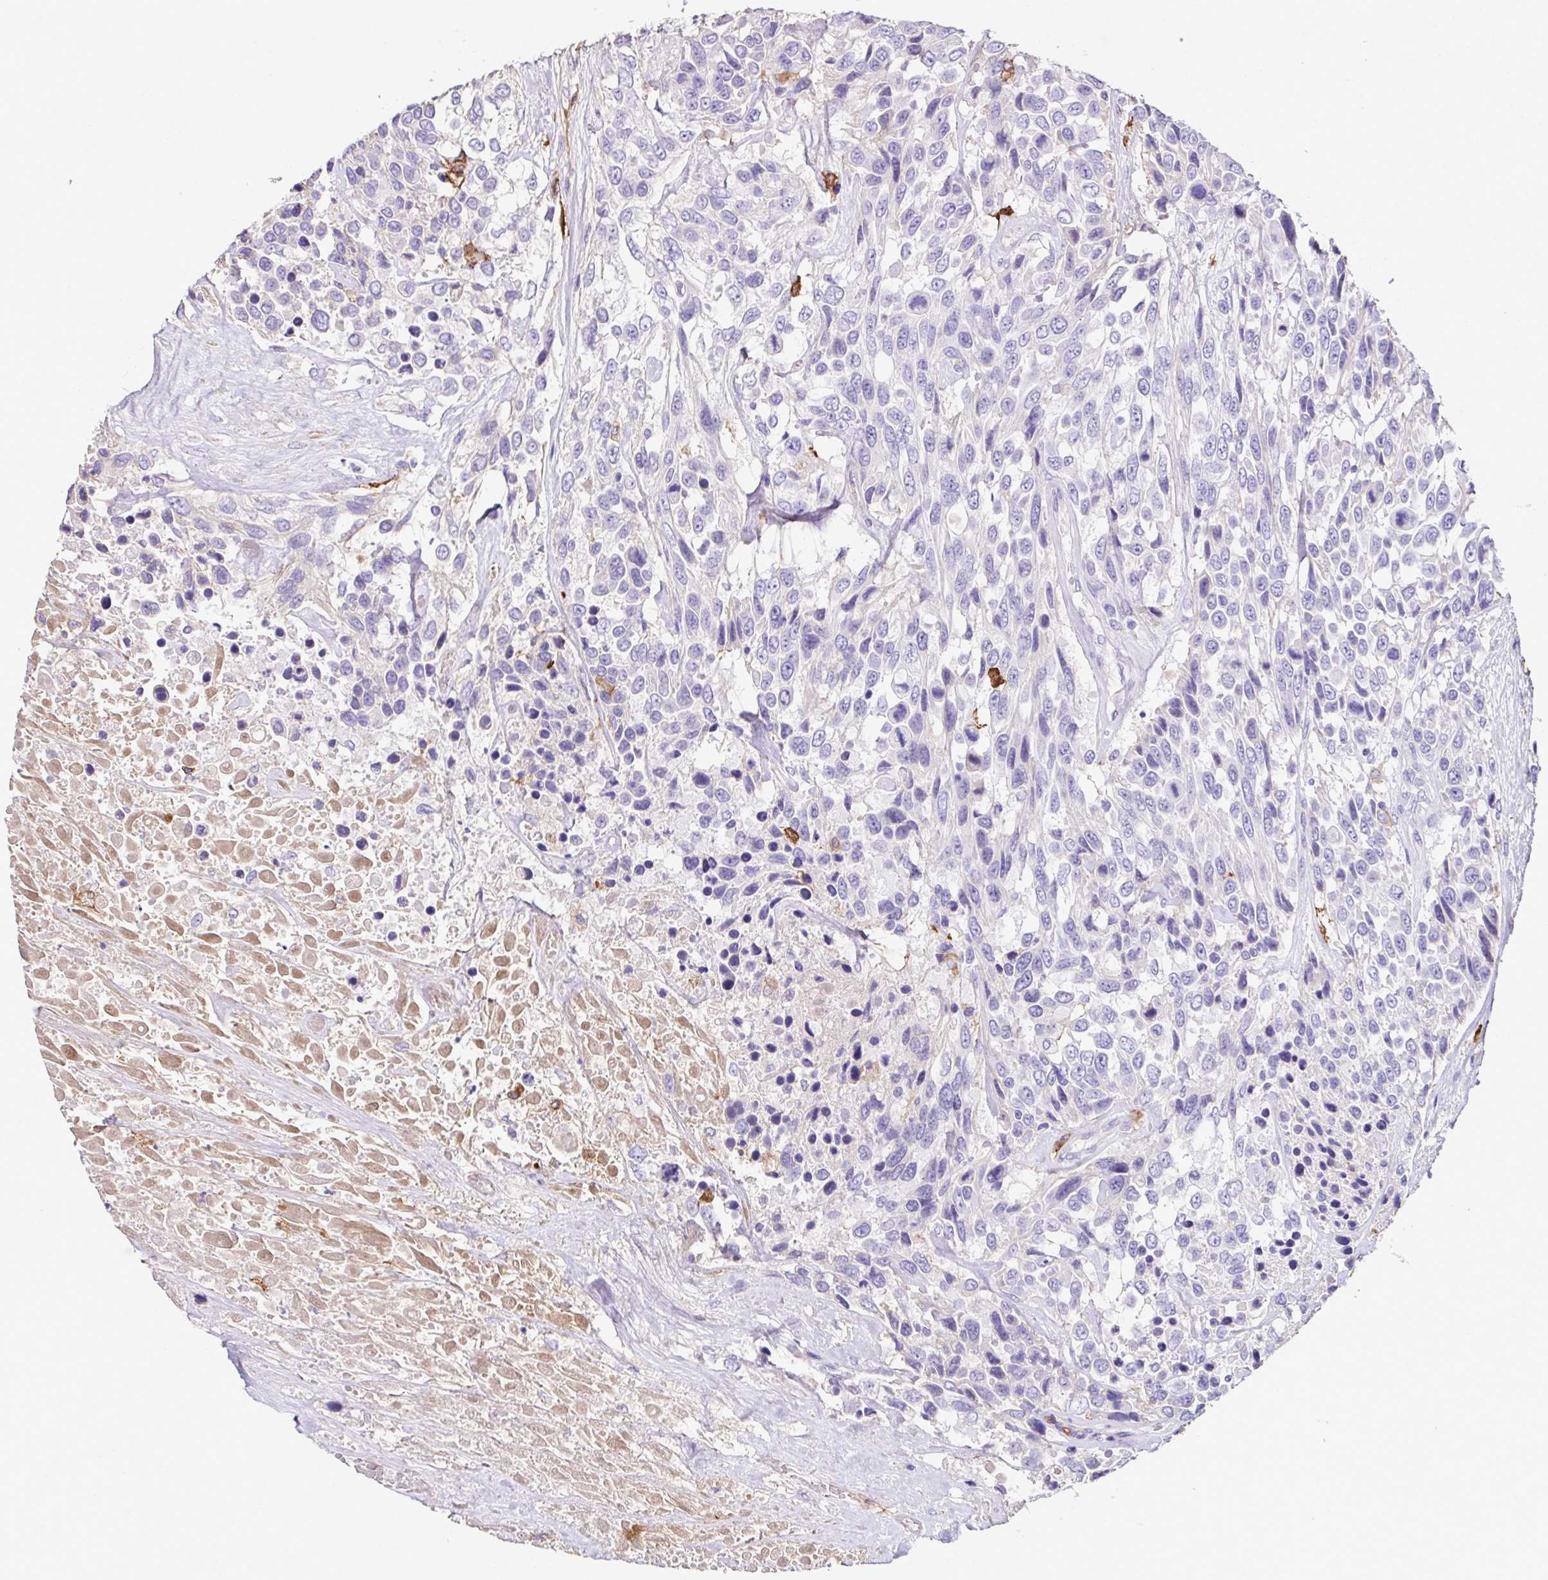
{"staining": {"intensity": "negative", "quantity": "none", "location": "none"}, "tissue": "urothelial cancer", "cell_type": "Tumor cells", "image_type": "cancer", "snomed": [{"axis": "morphology", "description": "Urothelial carcinoma, High grade"}, {"axis": "topography", "description": "Urinary bladder"}], "caption": "Immunohistochemistry (IHC) image of high-grade urothelial carcinoma stained for a protein (brown), which displays no positivity in tumor cells.", "gene": "MARCO", "patient": {"sex": "female", "age": 70}}